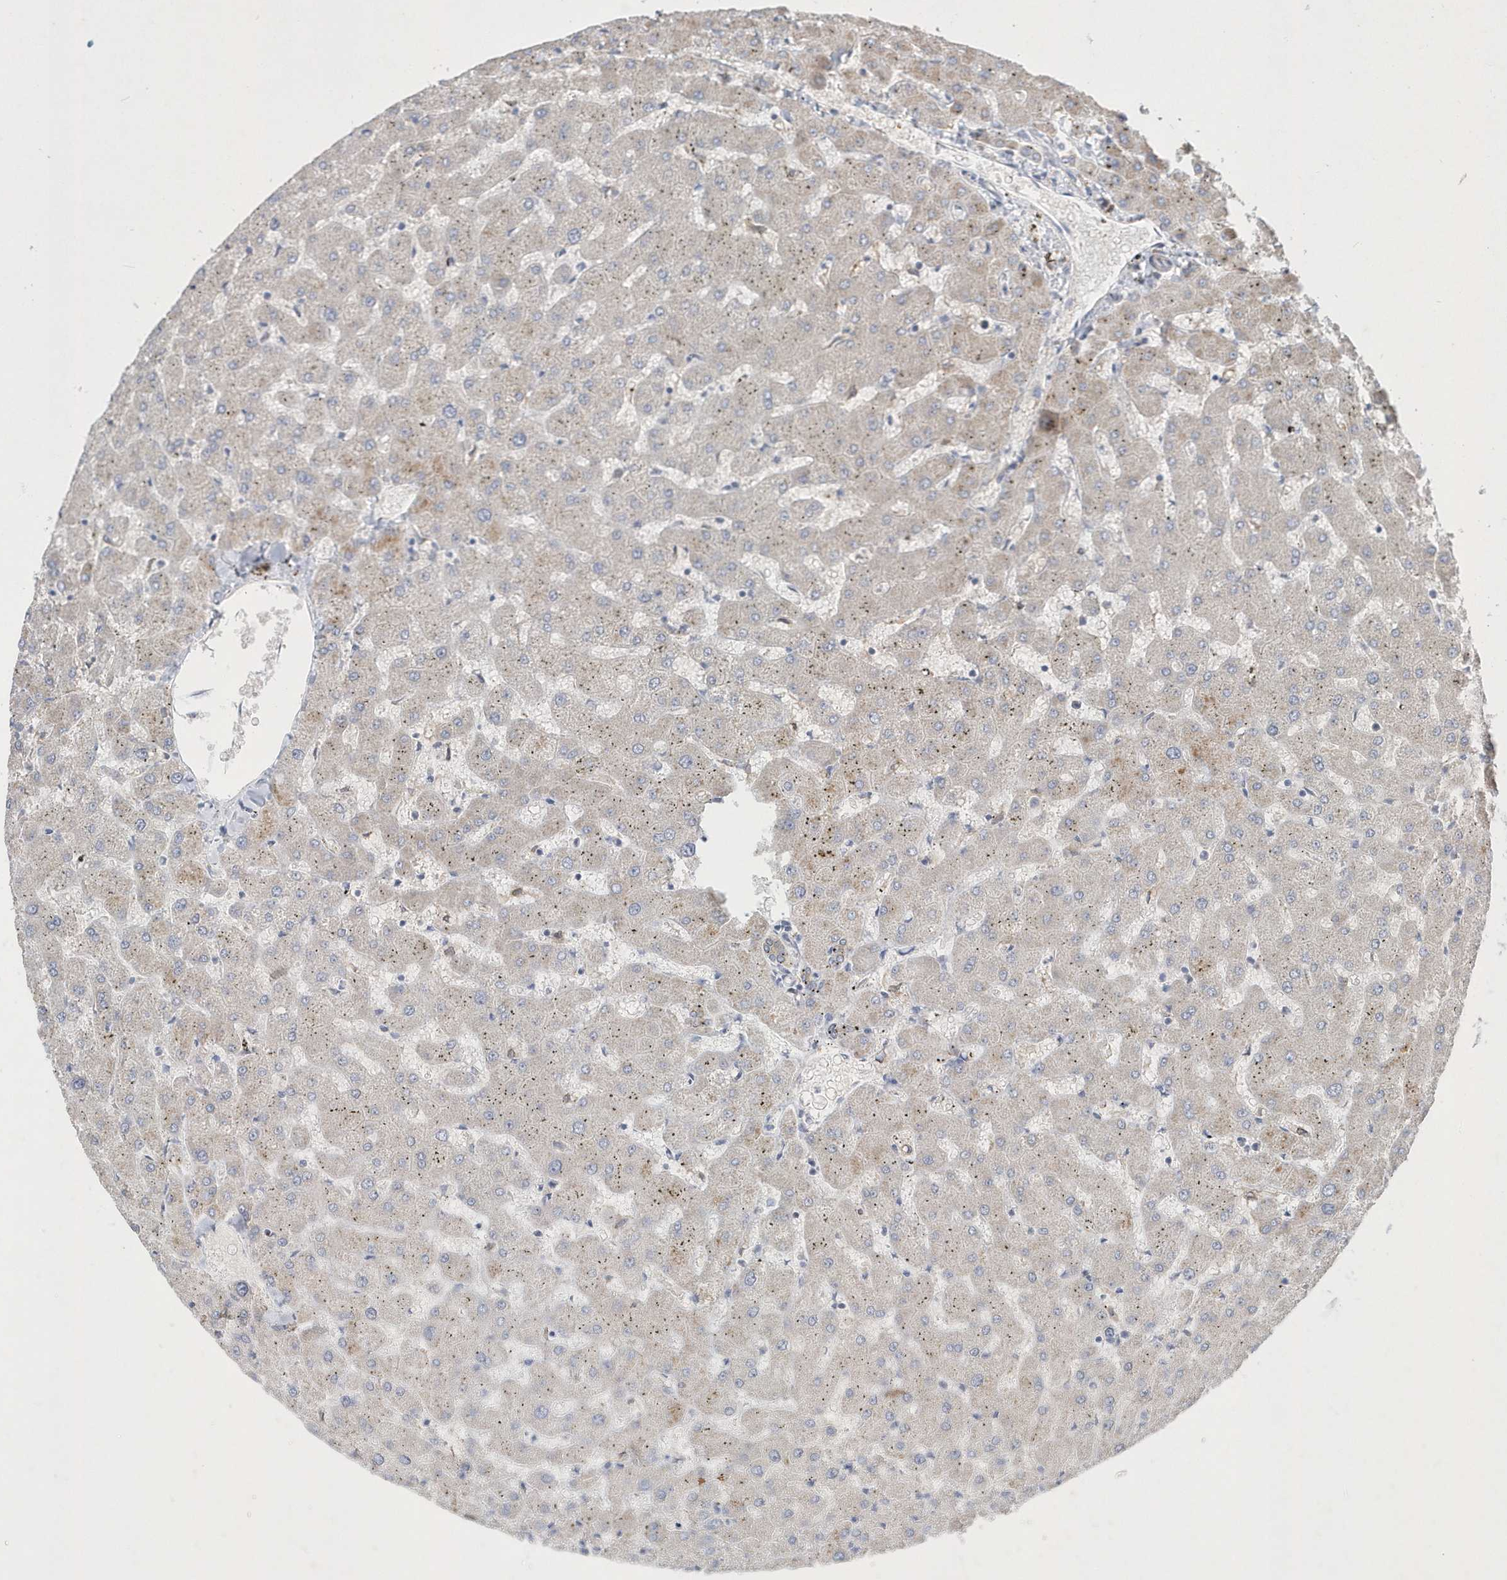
{"staining": {"intensity": "moderate", "quantity": ">75%", "location": "cytoplasmic/membranous"}, "tissue": "liver", "cell_type": "Cholangiocytes", "image_type": "normal", "snomed": [{"axis": "morphology", "description": "Normal tissue, NOS"}, {"axis": "topography", "description": "Liver"}], "caption": "Brown immunohistochemical staining in unremarkable liver displays moderate cytoplasmic/membranous positivity in about >75% of cholangiocytes.", "gene": "TSPEAR", "patient": {"sex": "female", "age": 63}}